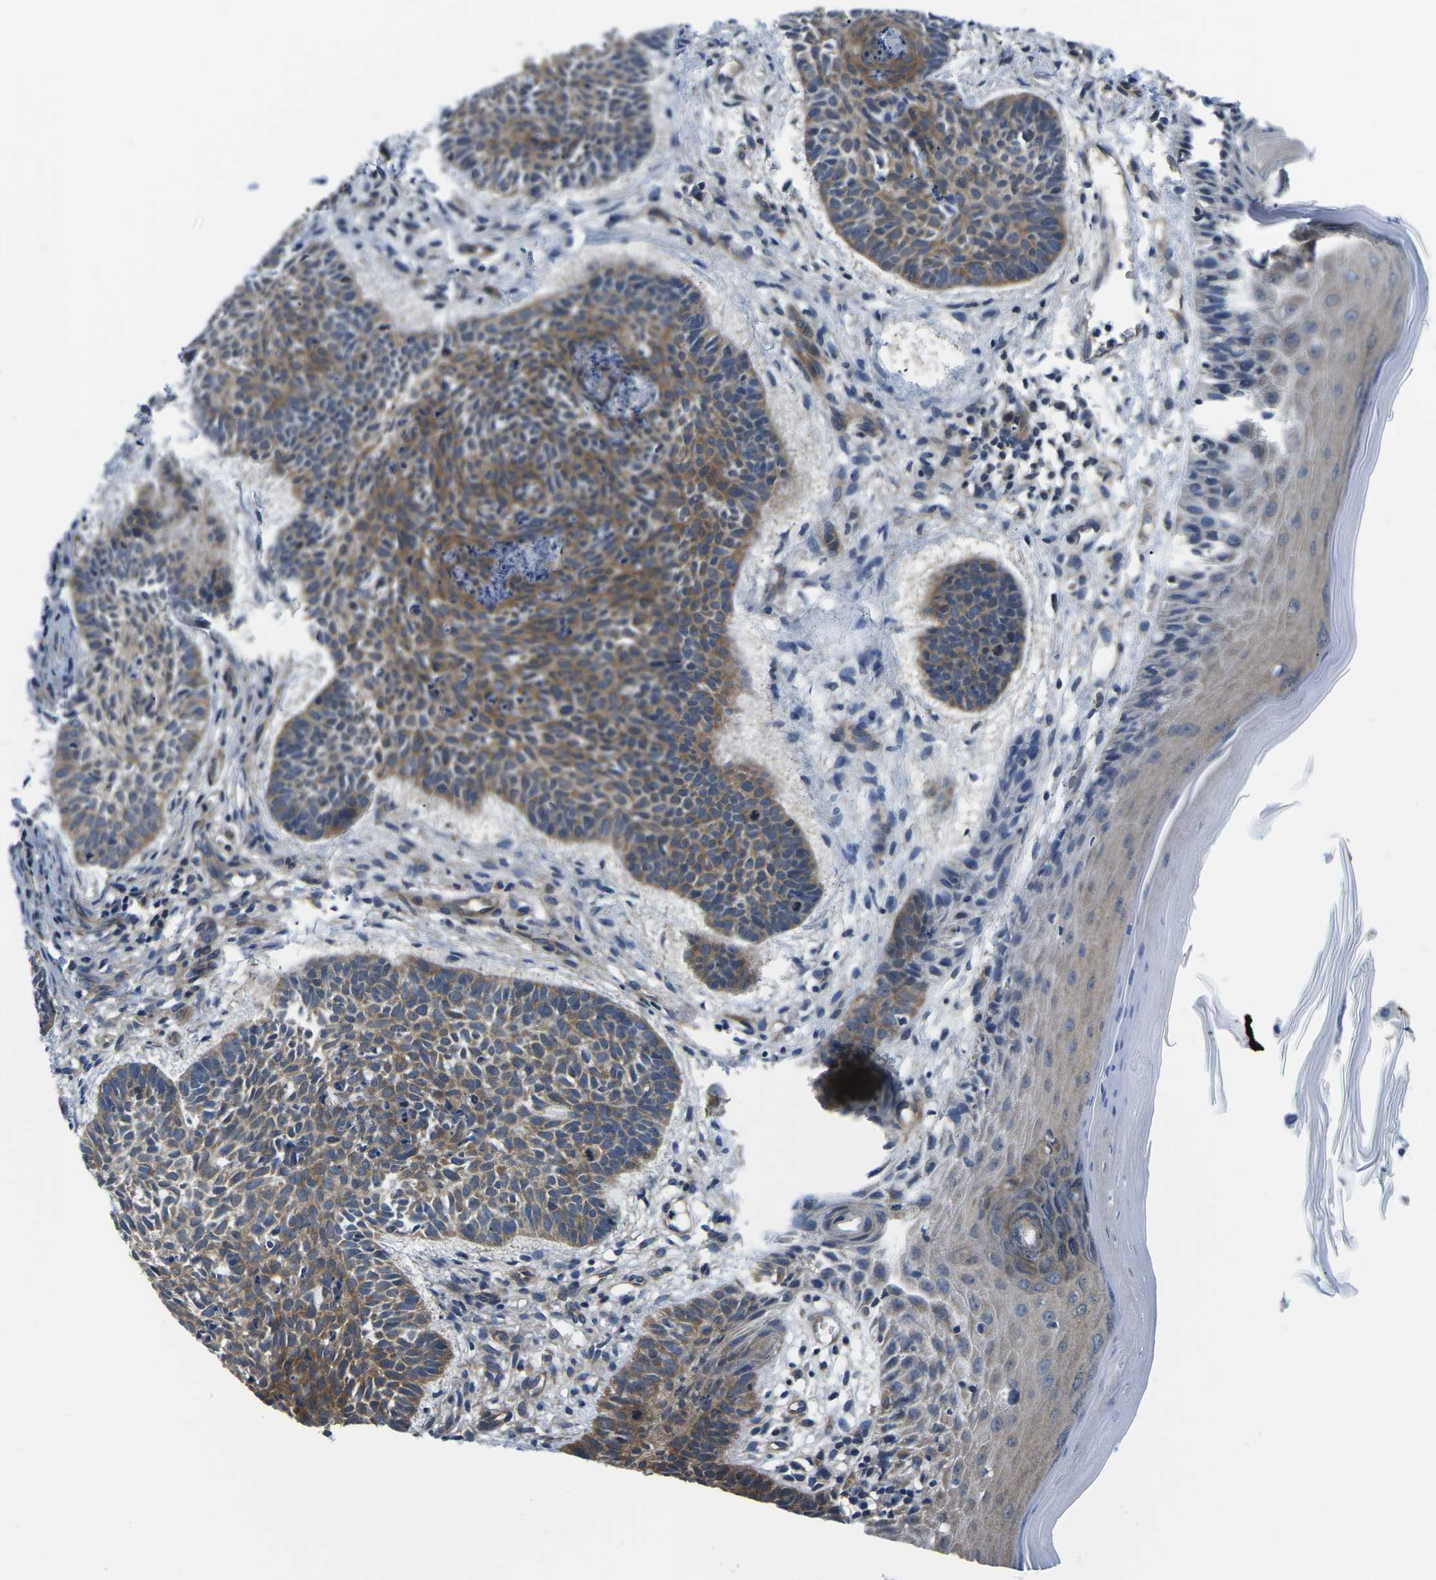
{"staining": {"intensity": "moderate", "quantity": ">75%", "location": "cytoplasmic/membranous"}, "tissue": "skin cancer", "cell_type": "Tumor cells", "image_type": "cancer", "snomed": [{"axis": "morphology", "description": "Basal cell carcinoma"}, {"axis": "topography", "description": "Skin"}], "caption": "A high-resolution micrograph shows immunohistochemistry staining of skin cancer (basal cell carcinoma), which demonstrates moderate cytoplasmic/membranous expression in about >75% of tumor cells.", "gene": "GSK3B", "patient": {"sex": "male", "age": 60}}